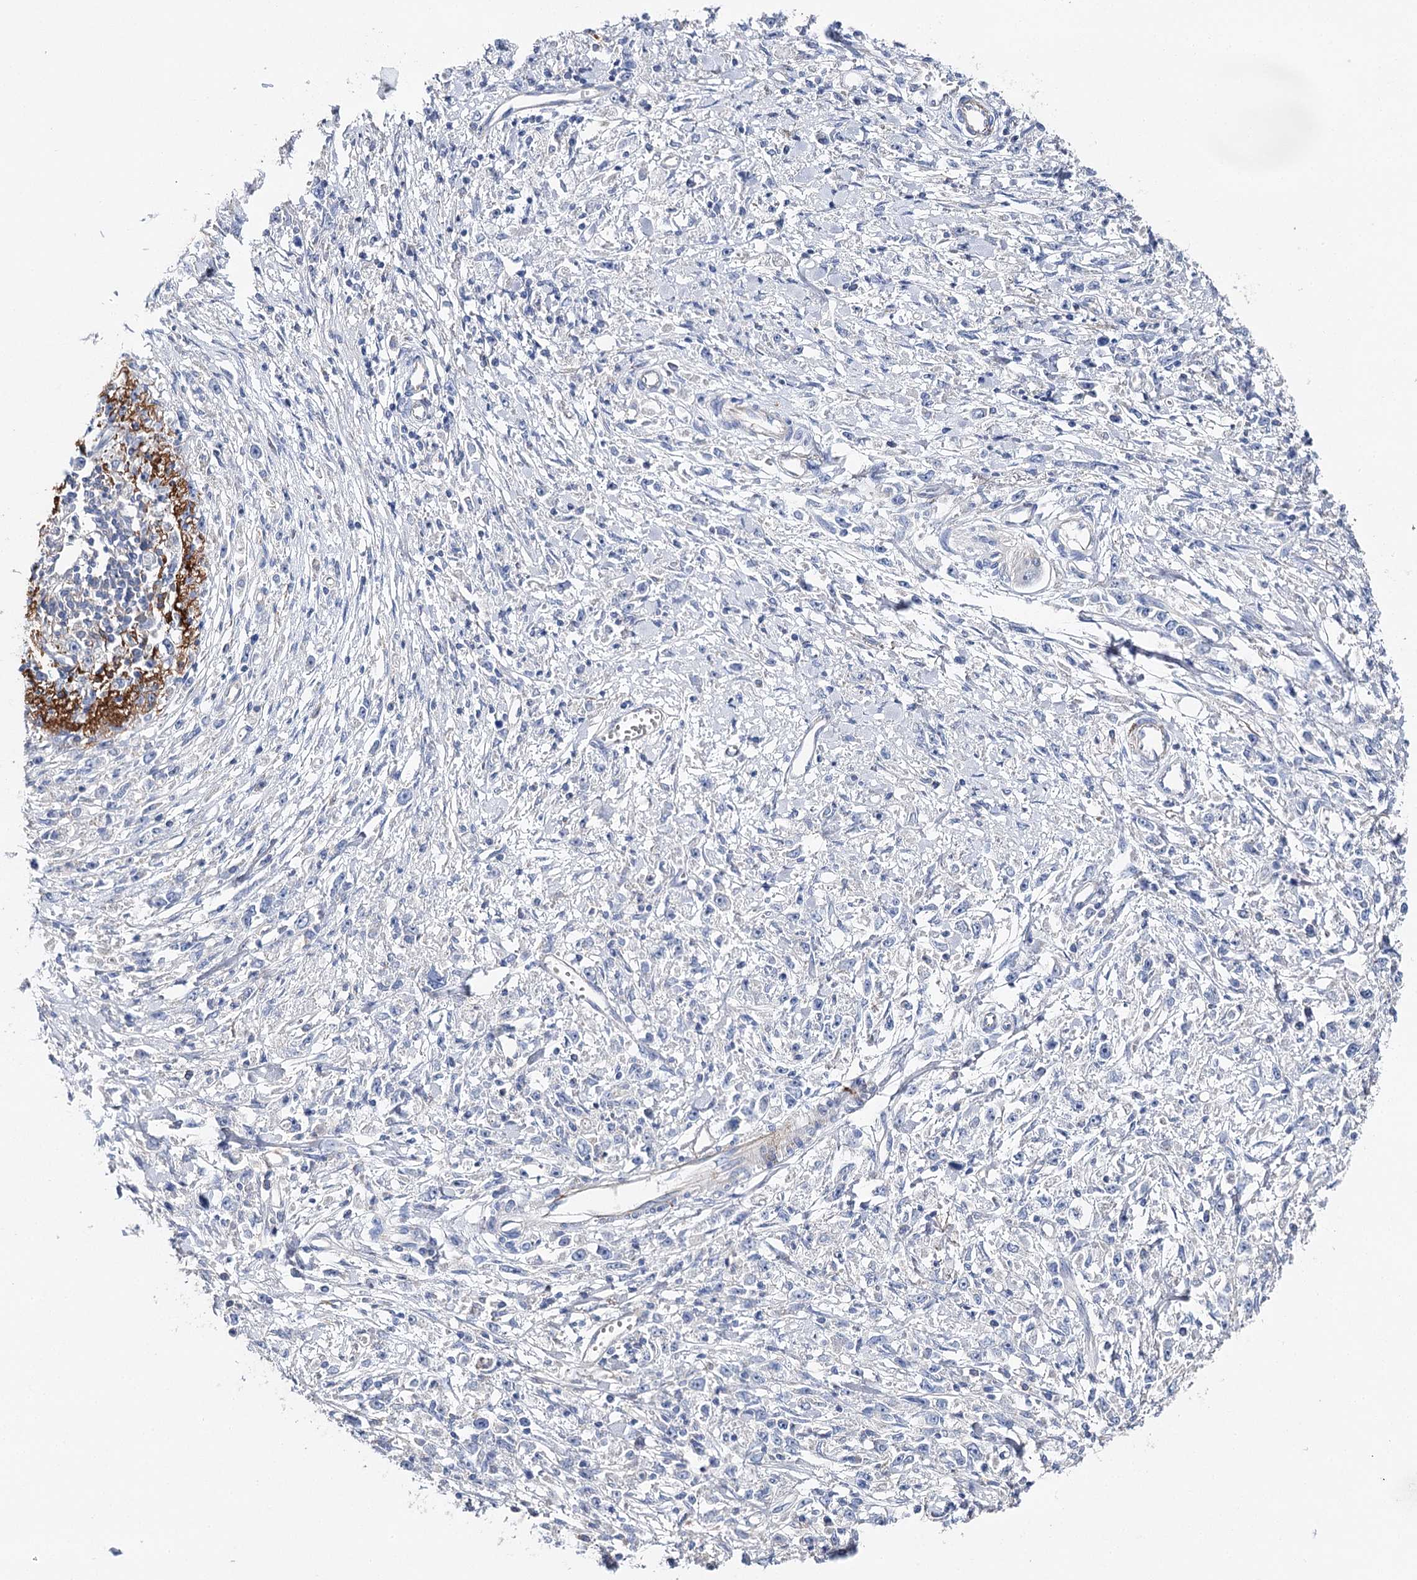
{"staining": {"intensity": "negative", "quantity": "none", "location": "none"}, "tissue": "stomach cancer", "cell_type": "Tumor cells", "image_type": "cancer", "snomed": [{"axis": "morphology", "description": "Adenocarcinoma, NOS"}, {"axis": "topography", "description": "Stomach"}], "caption": "Image shows no protein staining in tumor cells of adenocarcinoma (stomach) tissue. The staining is performed using DAB brown chromogen with nuclei counter-stained in using hematoxylin.", "gene": "EPYC", "patient": {"sex": "female", "age": 59}}